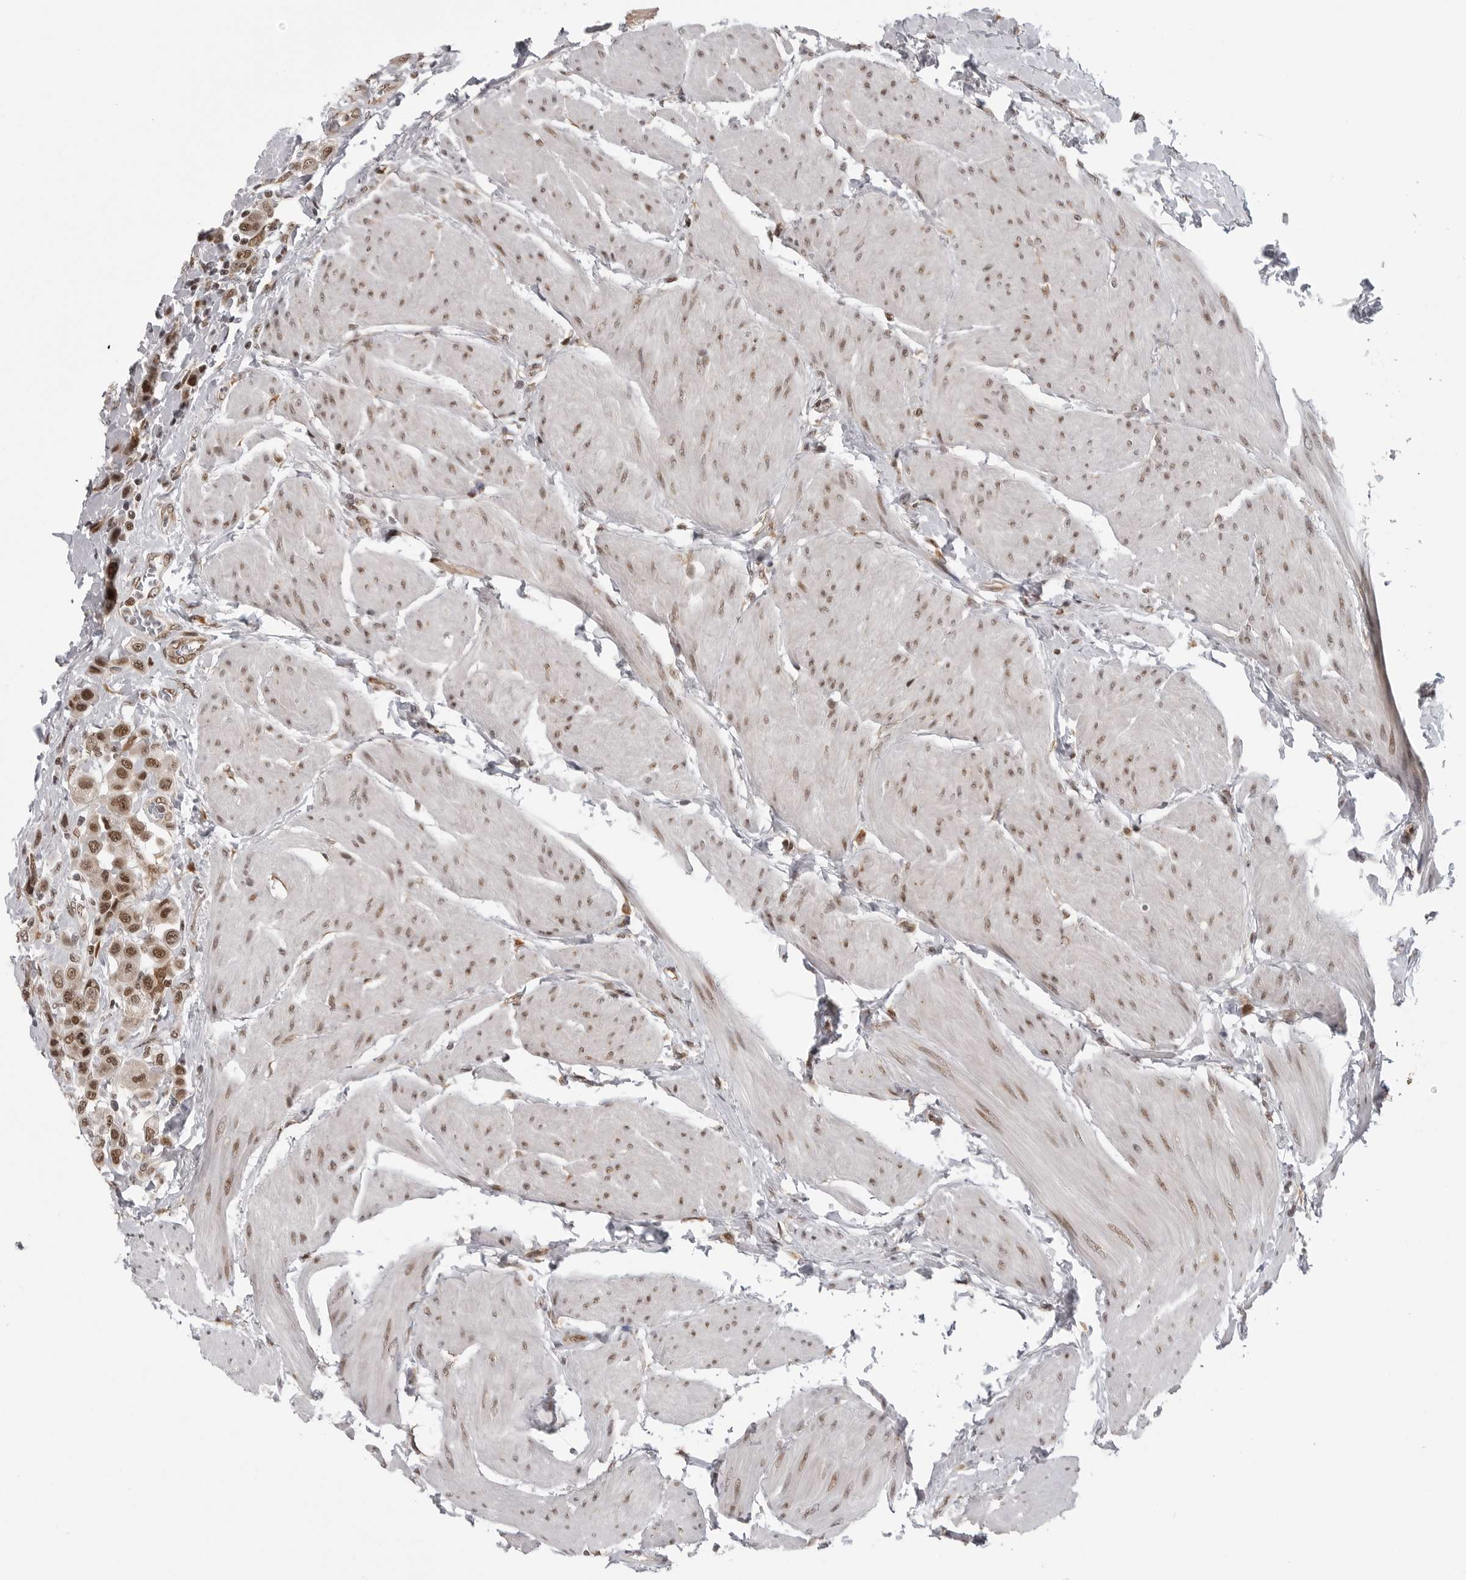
{"staining": {"intensity": "moderate", "quantity": ">75%", "location": "nuclear"}, "tissue": "urothelial cancer", "cell_type": "Tumor cells", "image_type": "cancer", "snomed": [{"axis": "morphology", "description": "Urothelial carcinoma, High grade"}, {"axis": "topography", "description": "Urinary bladder"}], "caption": "DAB immunohistochemical staining of human urothelial carcinoma (high-grade) demonstrates moderate nuclear protein staining in about >75% of tumor cells. Nuclei are stained in blue.", "gene": "PRDM10", "patient": {"sex": "male", "age": 50}}